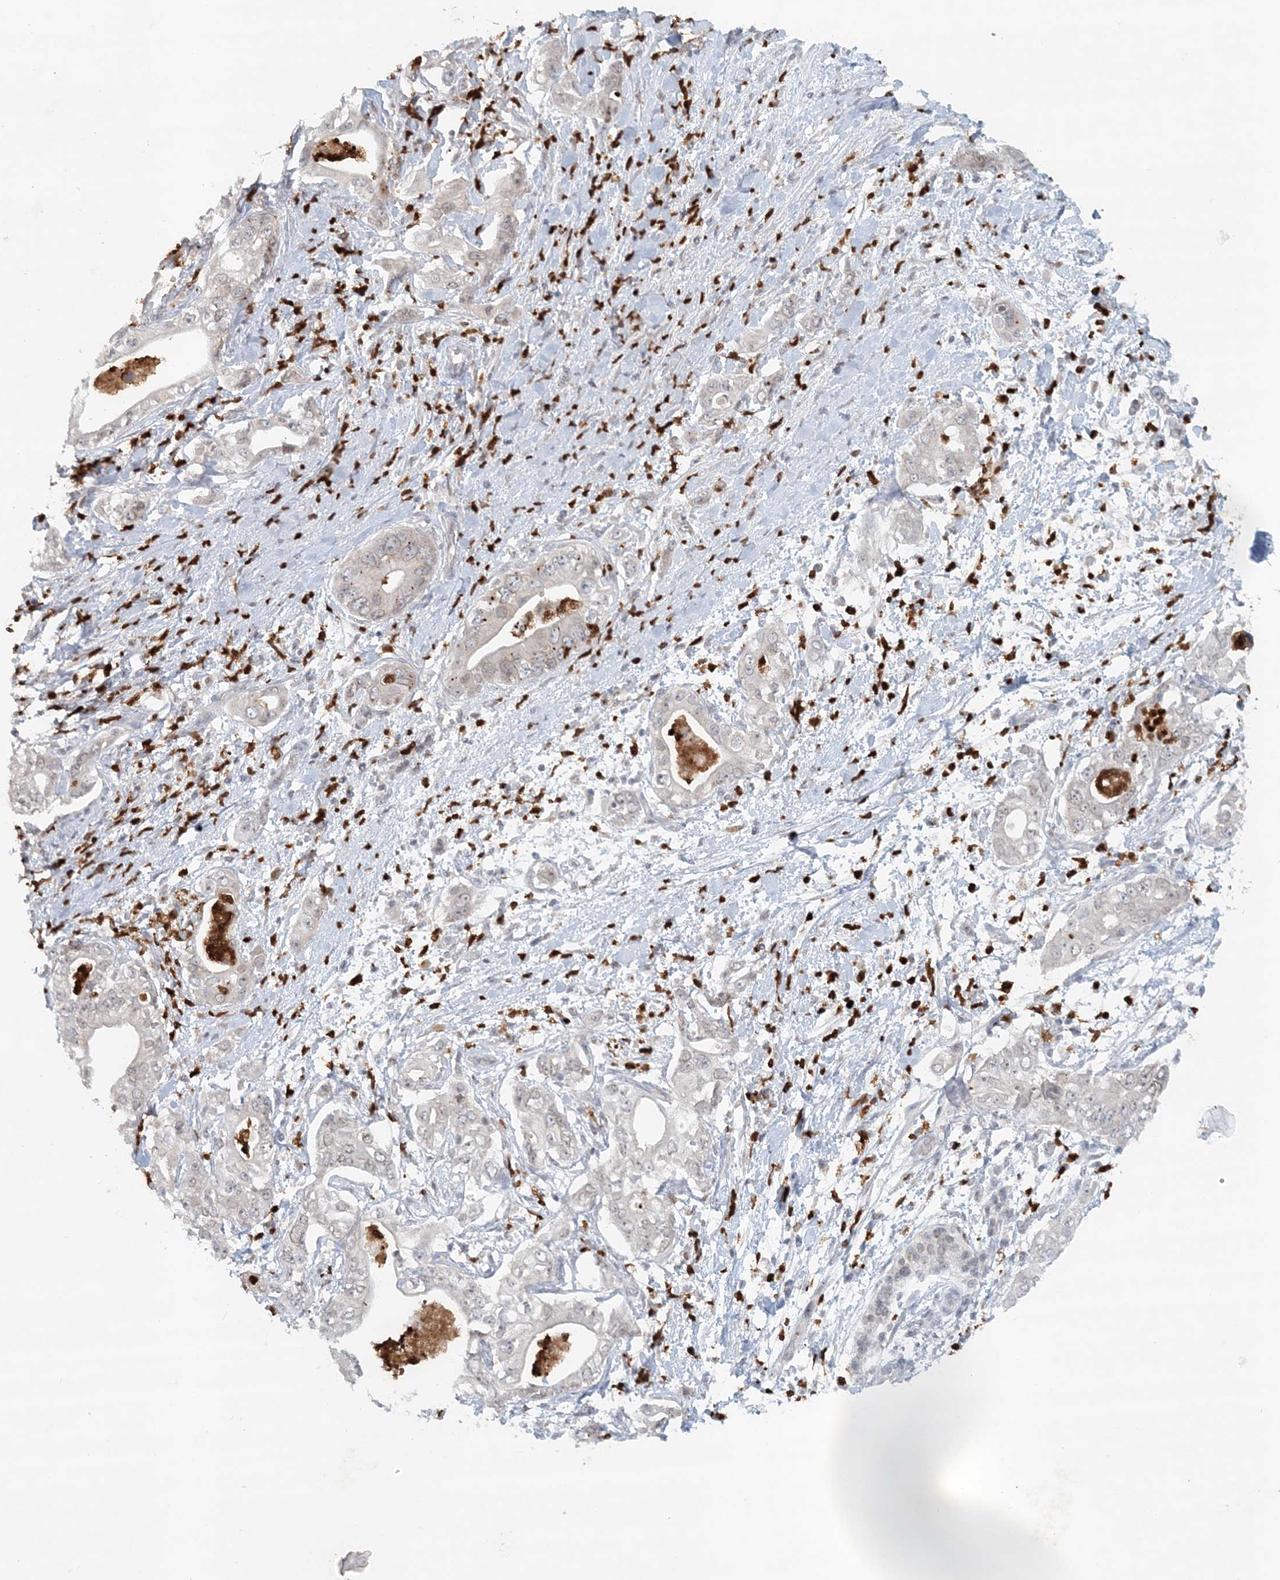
{"staining": {"intensity": "negative", "quantity": "none", "location": "none"}, "tissue": "pancreatic cancer", "cell_type": "Tumor cells", "image_type": "cancer", "snomed": [{"axis": "morphology", "description": "Adenocarcinoma, NOS"}, {"axis": "topography", "description": "Pancreas"}], "caption": "Immunohistochemical staining of pancreatic cancer (adenocarcinoma) displays no significant staining in tumor cells.", "gene": "NUP54", "patient": {"sex": "female", "age": 78}}